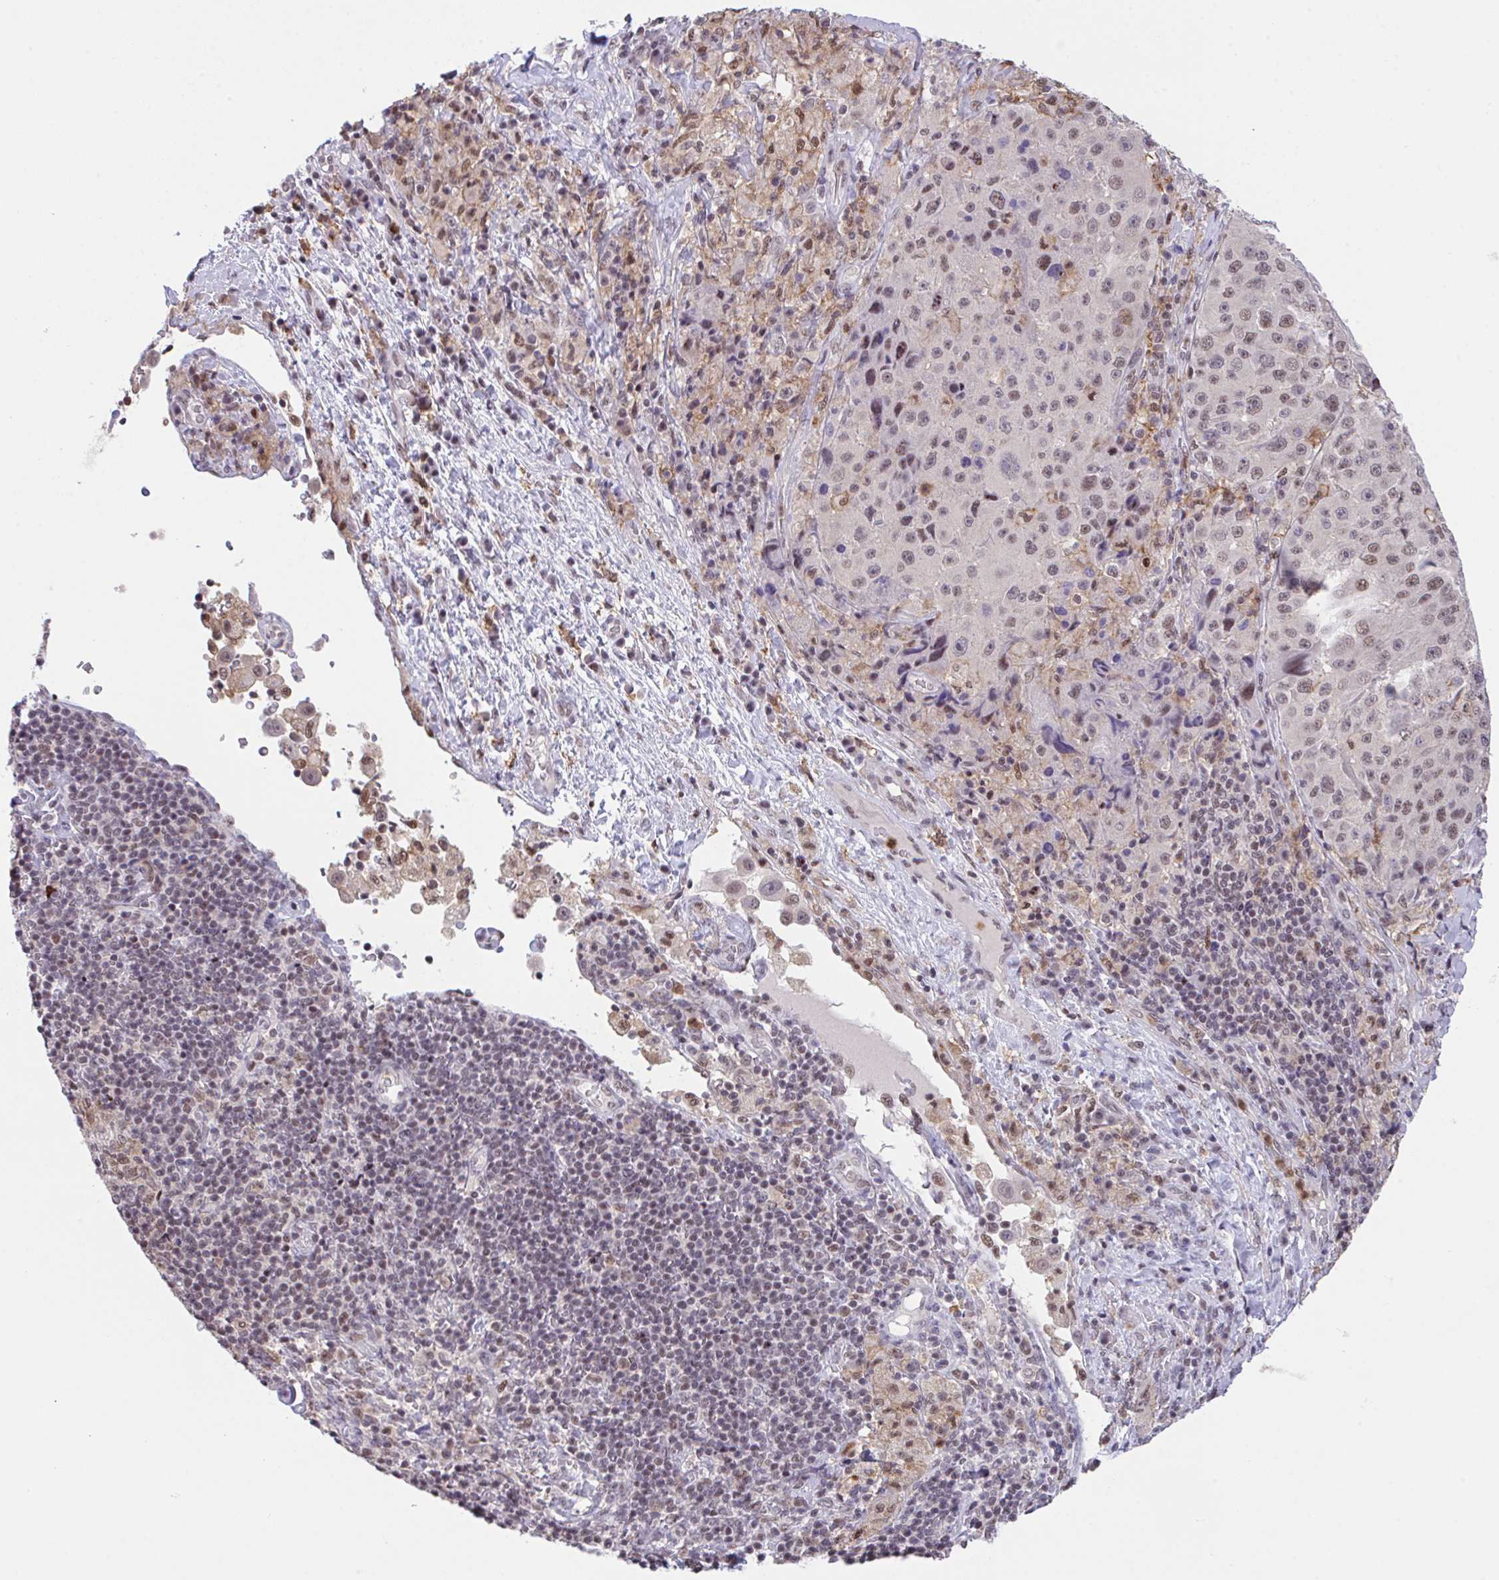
{"staining": {"intensity": "moderate", "quantity": ">75%", "location": "nuclear"}, "tissue": "melanoma", "cell_type": "Tumor cells", "image_type": "cancer", "snomed": [{"axis": "morphology", "description": "Malignant melanoma, Metastatic site"}, {"axis": "topography", "description": "Lymph node"}], "caption": "Immunohistochemistry histopathology image of human melanoma stained for a protein (brown), which demonstrates medium levels of moderate nuclear staining in about >75% of tumor cells.", "gene": "OR6K3", "patient": {"sex": "male", "age": 62}}